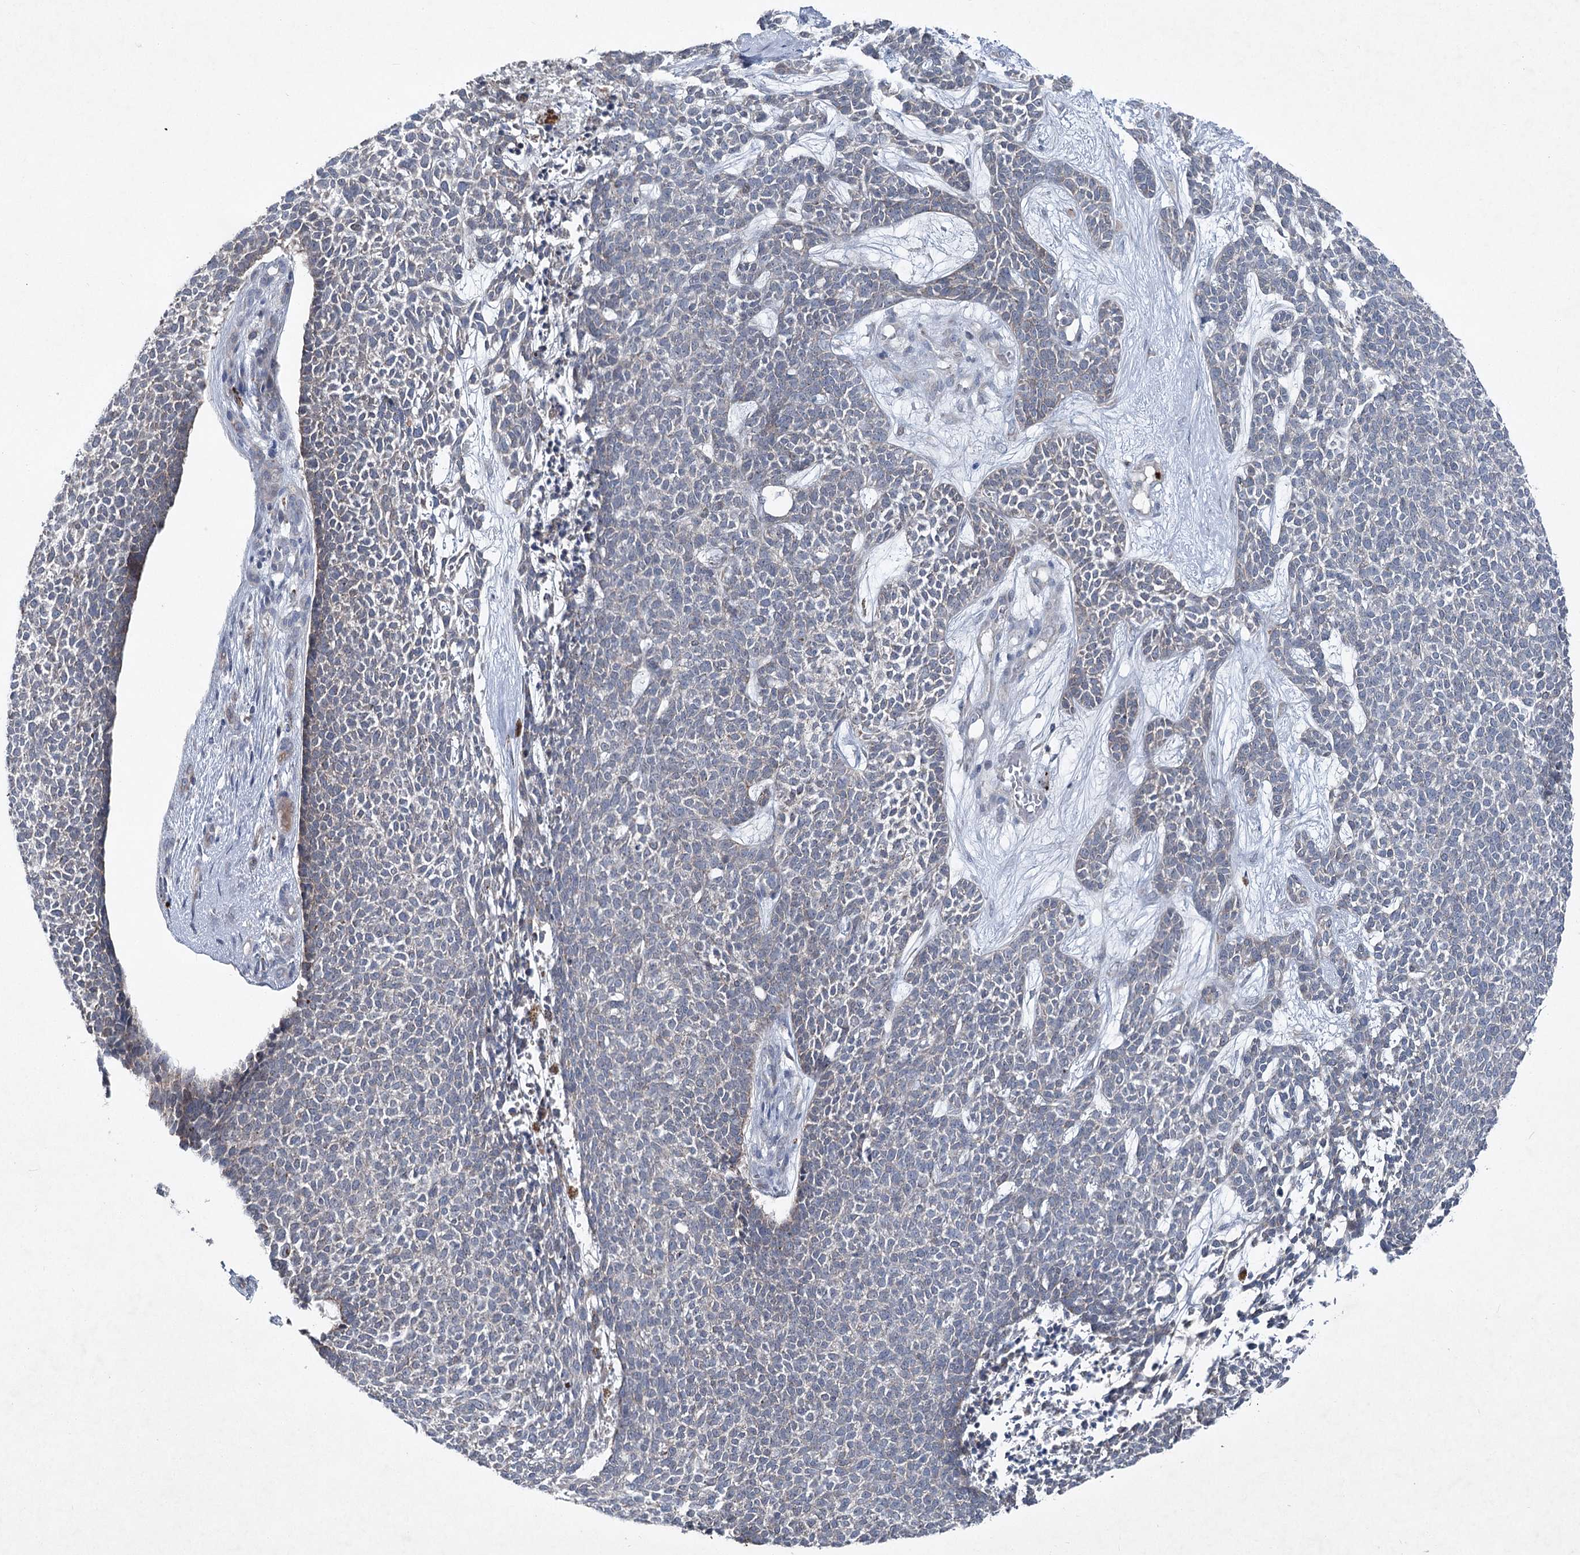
{"staining": {"intensity": "negative", "quantity": "none", "location": "none"}, "tissue": "skin cancer", "cell_type": "Tumor cells", "image_type": "cancer", "snomed": [{"axis": "morphology", "description": "Basal cell carcinoma"}, {"axis": "topography", "description": "Skin"}], "caption": "Immunohistochemistry (IHC) of skin cancer shows no staining in tumor cells. (Stains: DAB (3,3'-diaminobenzidine) immunohistochemistry with hematoxylin counter stain, Microscopy: brightfield microscopy at high magnification).", "gene": "PLA2G12A", "patient": {"sex": "female", "age": 84}}